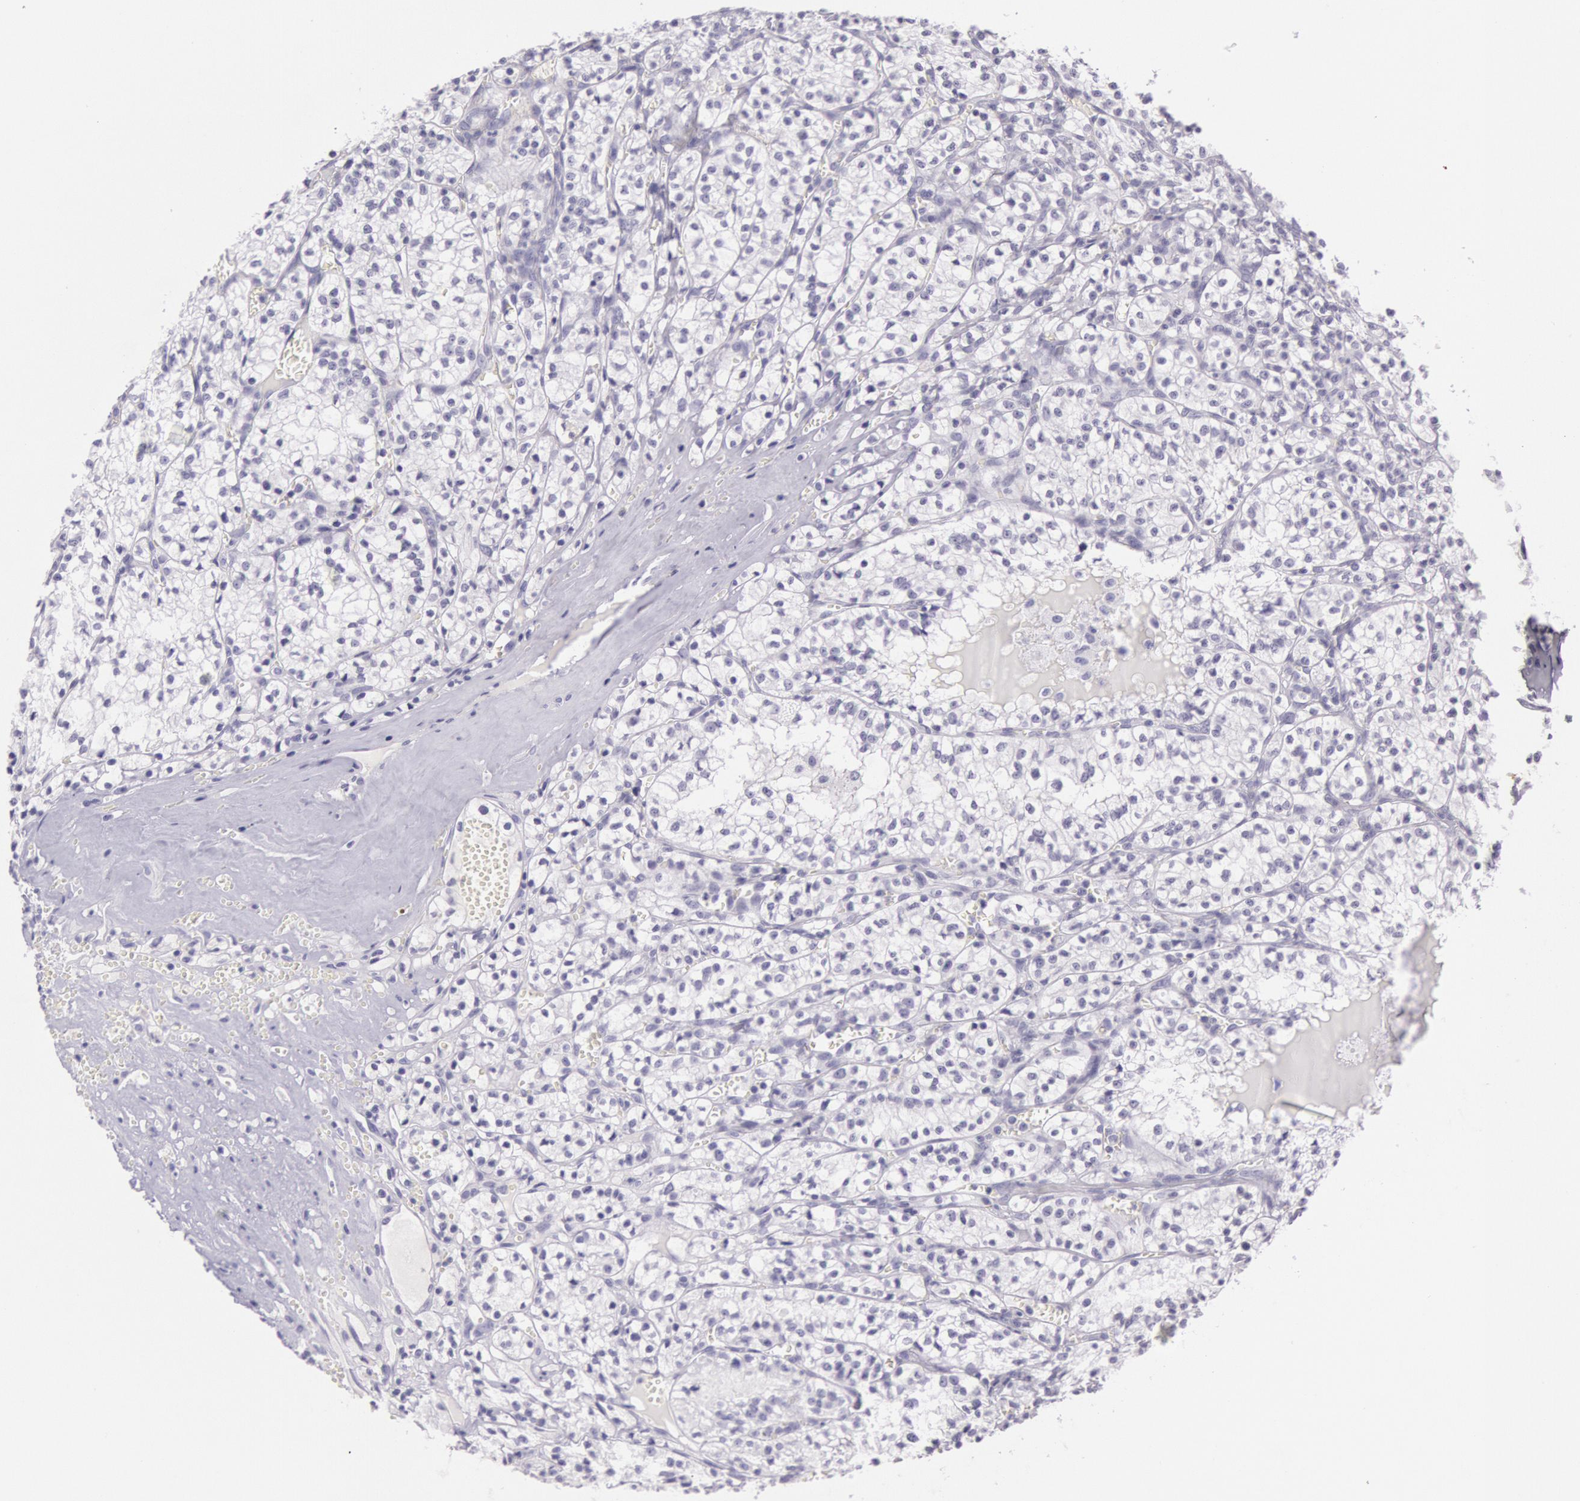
{"staining": {"intensity": "negative", "quantity": "none", "location": "none"}, "tissue": "renal cancer", "cell_type": "Tumor cells", "image_type": "cancer", "snomed": [{"axis": "morphology", "description": "Adenocarcinoma, NOS"}, {"axis": "topography", "description": "Kidney"}], "caption": "The histopathology image reveals no significant positivity in tumor cells of renal cancer.", "gene": "CKB", "patient": {"sex": "male", "age": 61}}